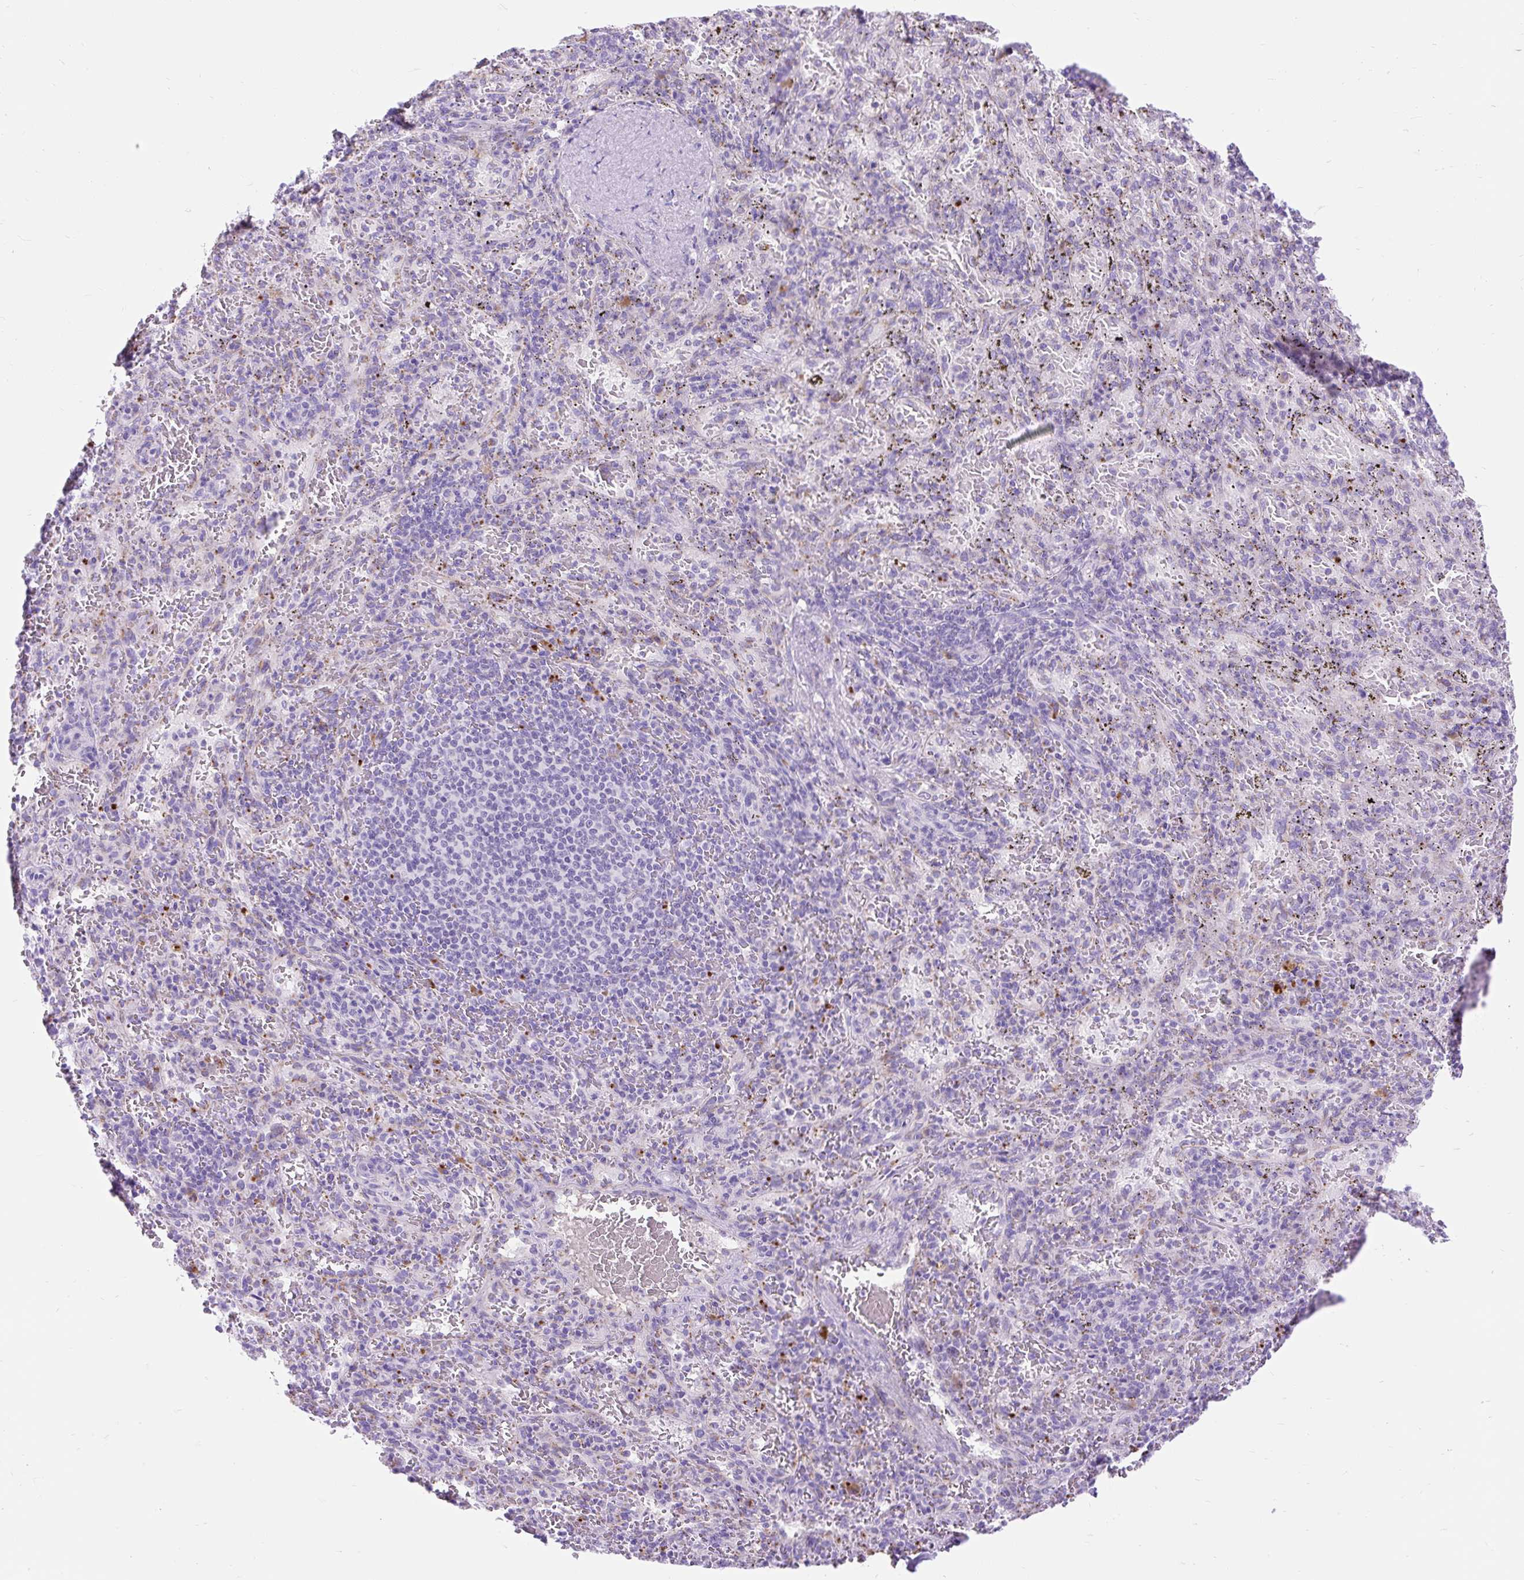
{"staining": {"intensity": "negative", "quantity": "none", "location": "none"}, "tissue": "spleen", "cell_type": "Cells in red pulp", "image_type": "normal", "snomed": [{"axis": "morphology", "description": "Normal tissue, NOS"}, {"axis": "topography", "description": "Spleen"}], "caption": "This histopathology image is of benign spleen stained with immunohistochemistry (IHC) to label a protein in brown with the nuclei are counter-stained blue. There is no staining in cells in red pulp. (Stains: DAB (3,3'-diaminobenzidine) immunohistochemistry (IHC) with hematoxylin counter stain, Microscopy: brightfield microscopy at high magnification).", "gene": "HEXB", "patient": {"sex": "male", "age": 57}}